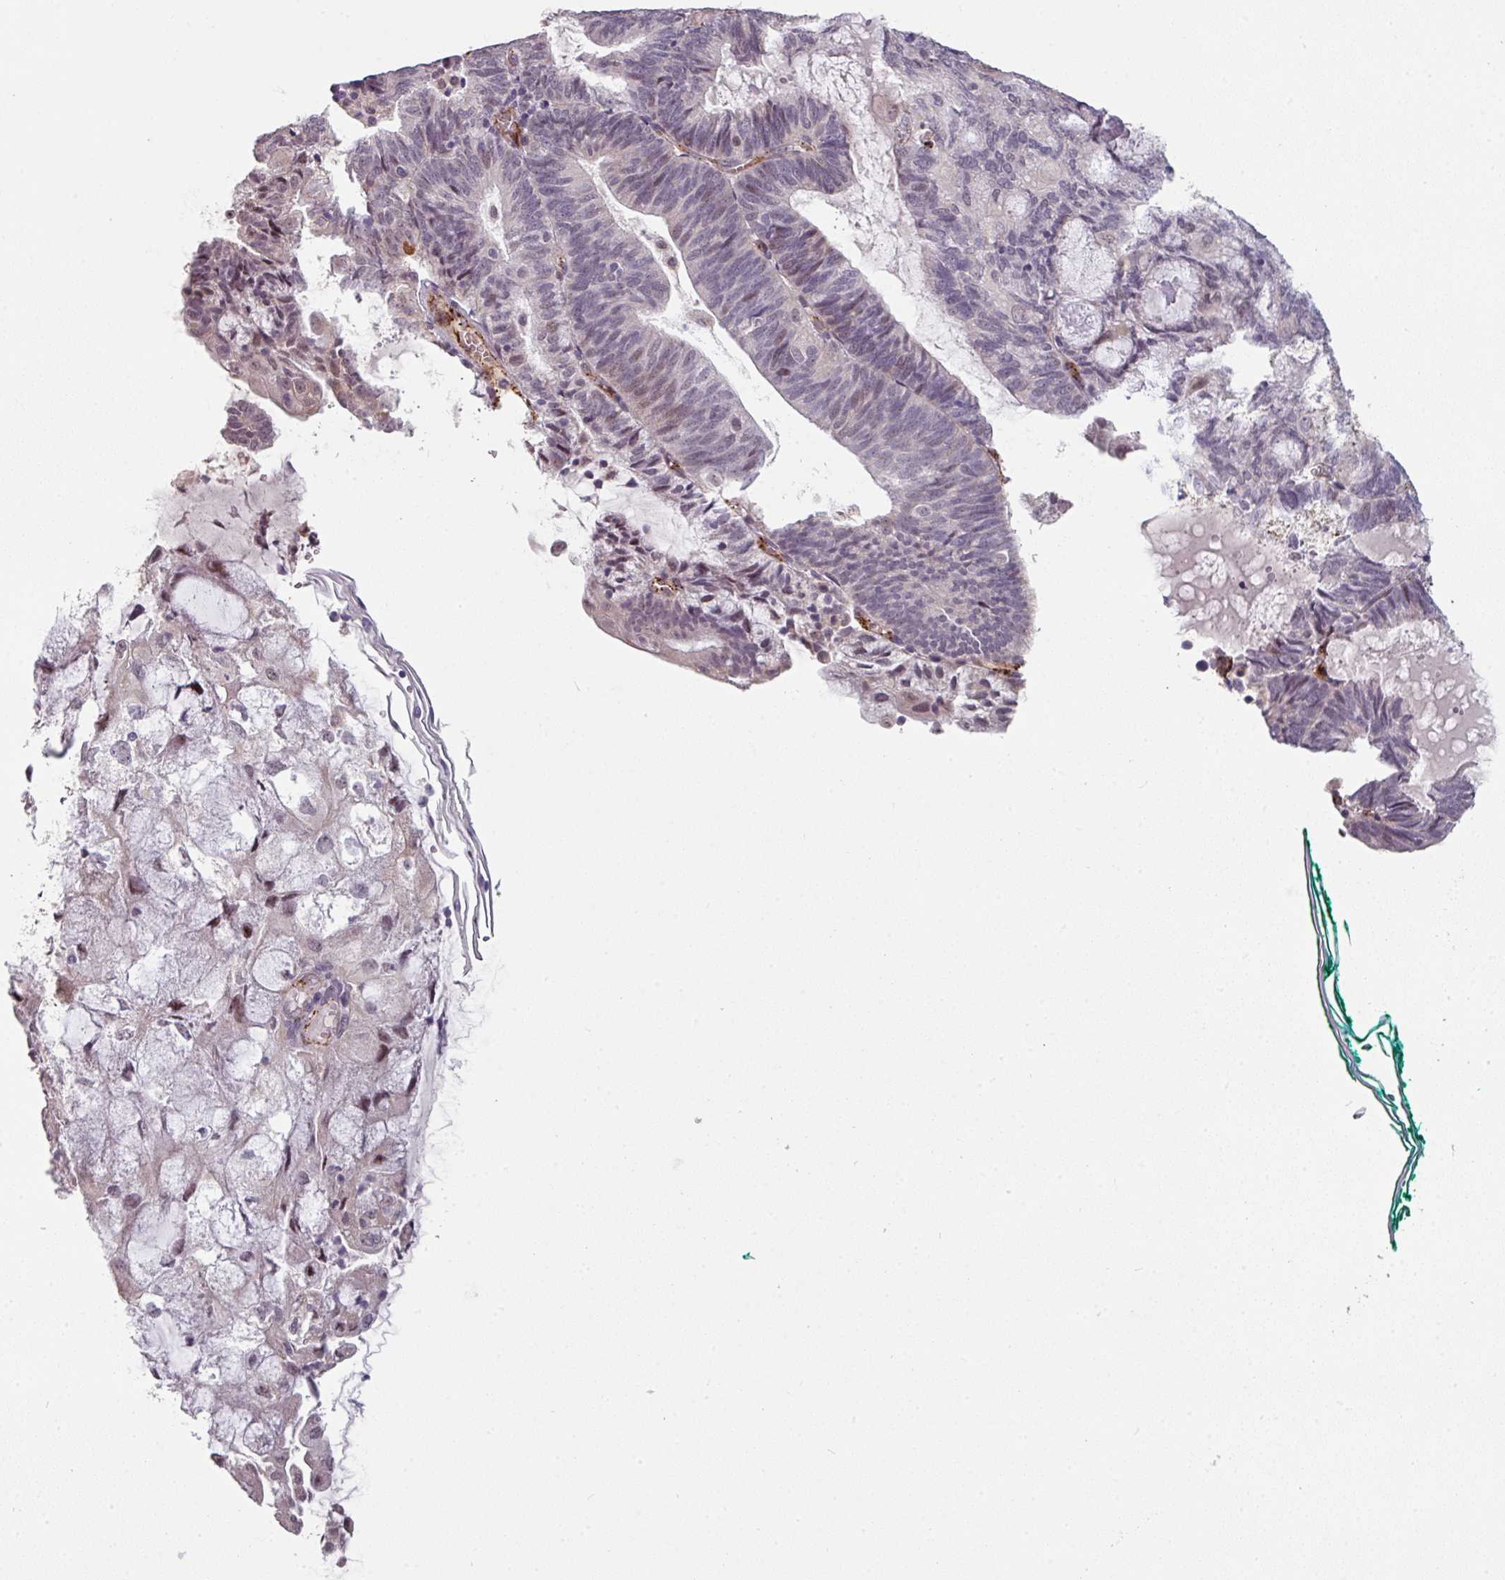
{"staining": {"intensity": "weak", "quantity": "<25%", "location": "nuclear"}, "tissue": "endometrial cancer", "cell_type": "Tumor cells", "image_type": "cancer", "snomed": [{"axis": "morphology", "description": "Adenocarcinoma, NOS"}, {"axis": "topography", "description": "Endometrium"}], "caption": "Immunohistochemistry (IHC) of endometrial cancer reveals no expression in tumor cells.", "gene": "SIDT2", "patient": {"sex": "female", "age": 81}}